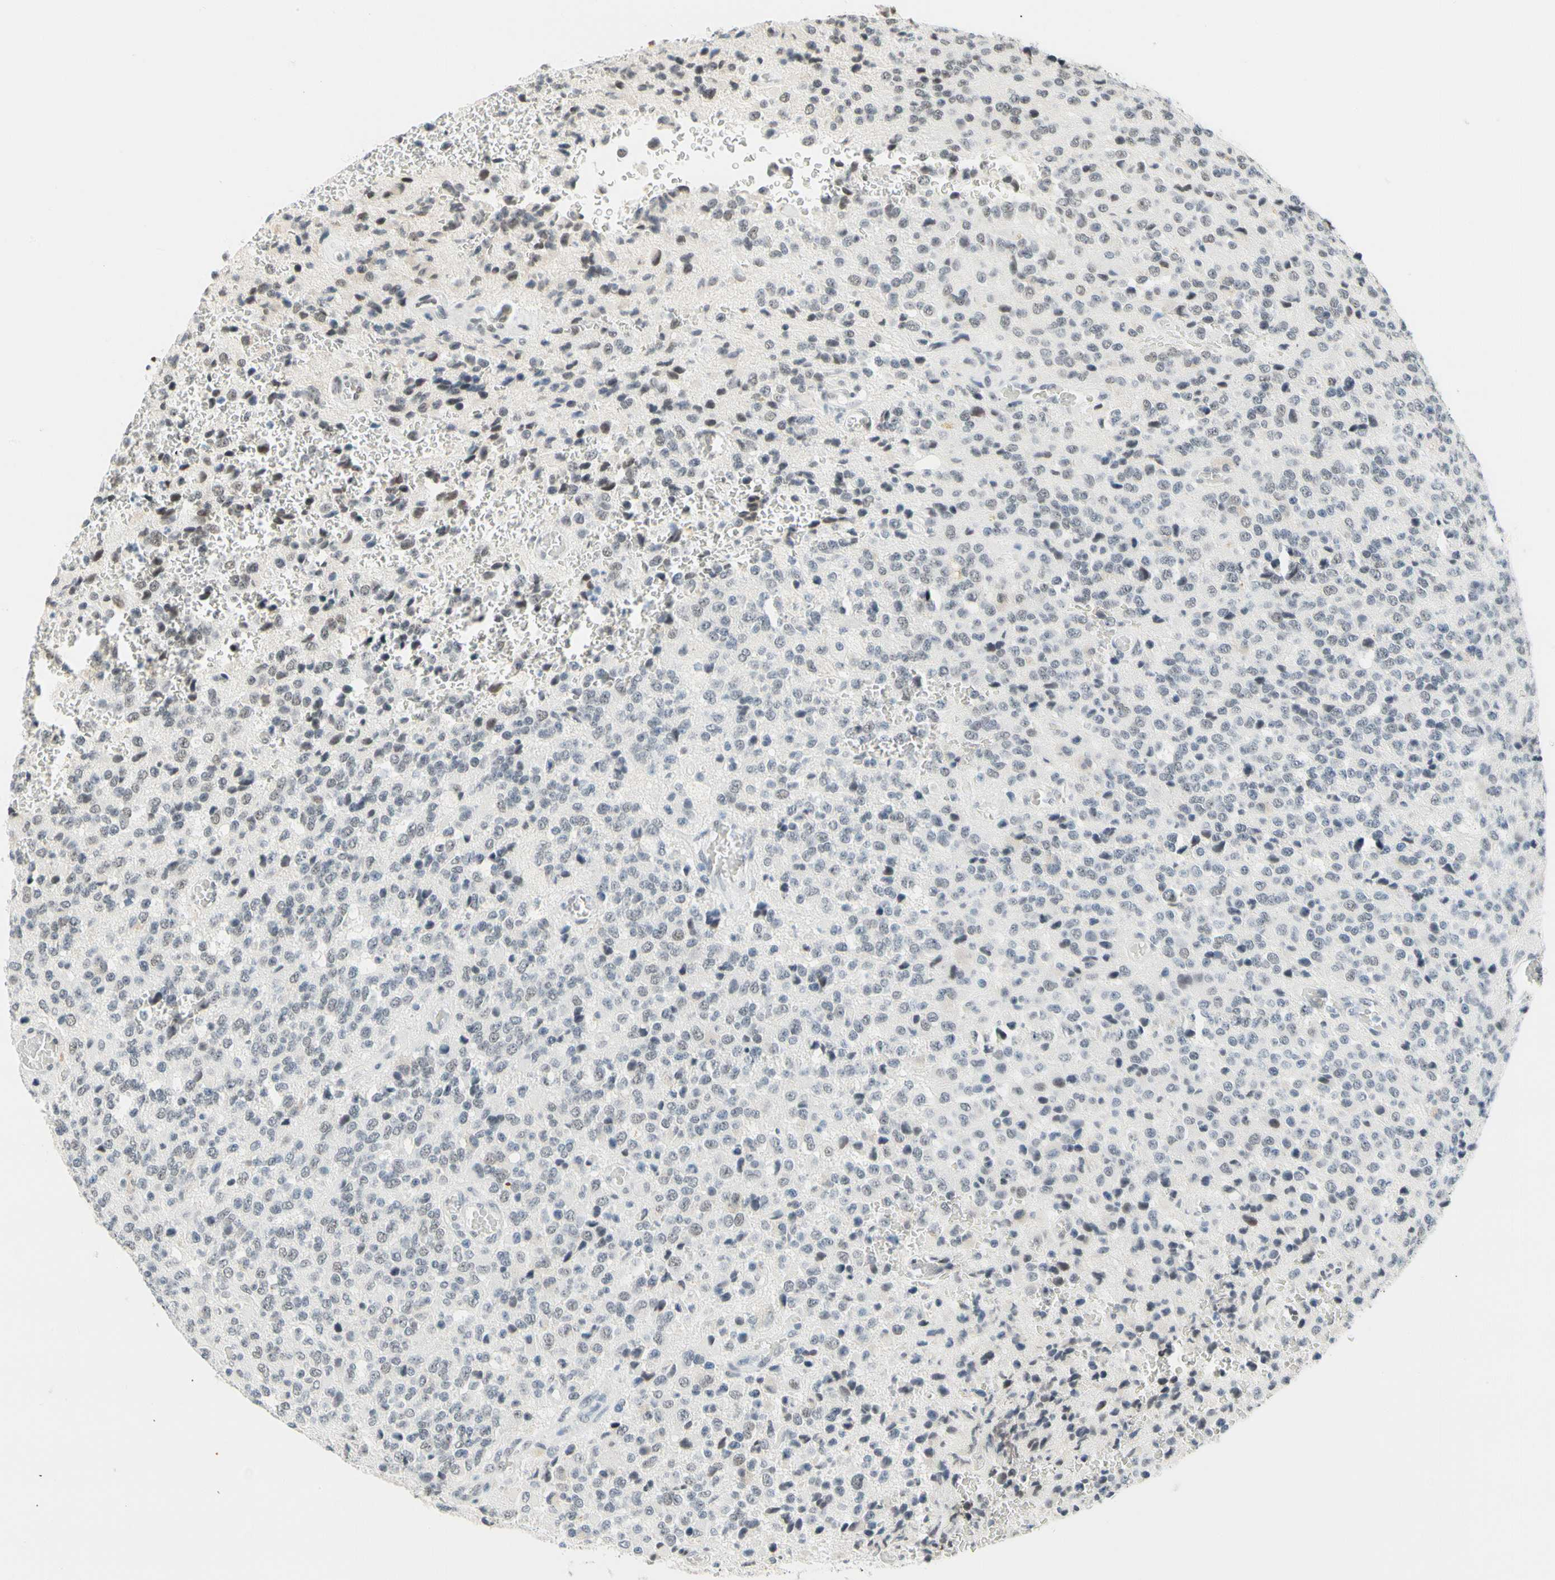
{"staining": {"intensity": "negative", "quantity": "none", "location": "none"}, "tissue": "glioma", "cell_type": "Tumor cells", "image_type": "cancer", "snomed": [{"axis": "morphology", "description": "Glioma, malignant, High grade"}, {"axis": "topography", "description": "pancreas cauda"}], "caption": "High power microscopy micrograph of an immunohistochemistry image of high-grade glioma (malignant), revealing no significant expression in tumor cells.", "gene": "ZSCAN16", "patient": {"sex": "male", "age": 60}}